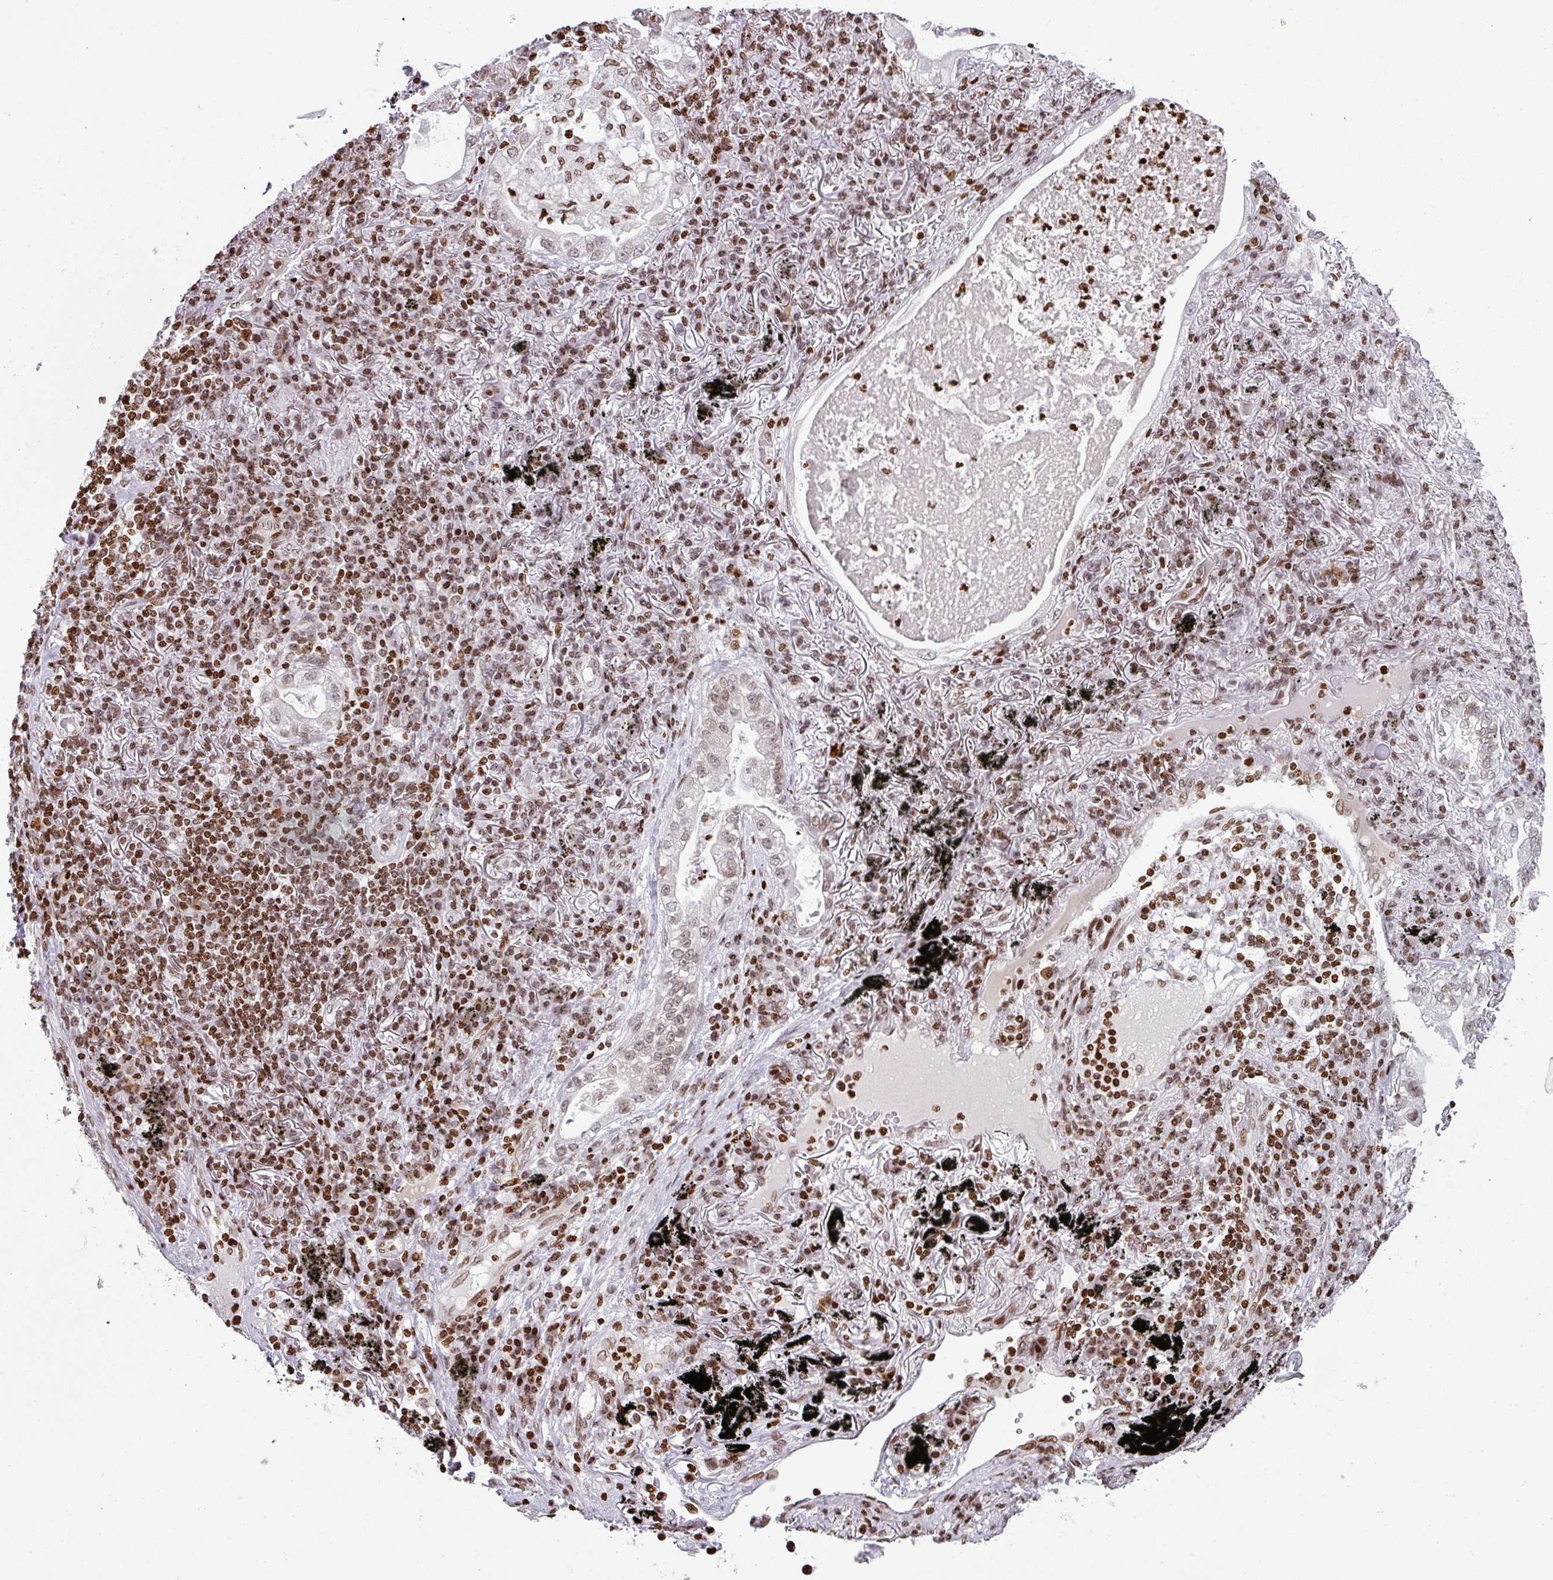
{"staining": {"intensity": "weak", "quantity": ">75%", "location": "nuclear"}, "tissue": "lung cancer", "cell_type": "Tumor cells", "image_type": "cancer", "snomed": [{"axis": "morphology", "description": "Adenocarcinoma, NOS"}, {"axis": "topography", "description": "Lung"}], "caption": "This is a micrograph of immunohistochemistry (IHC) staining of lung cancer (adenocarcinoma), which shows weak positivity in the nuclear of tumor cells.", "gene": "RASL11A", "patient": {"sex": "female", "age": 73}}